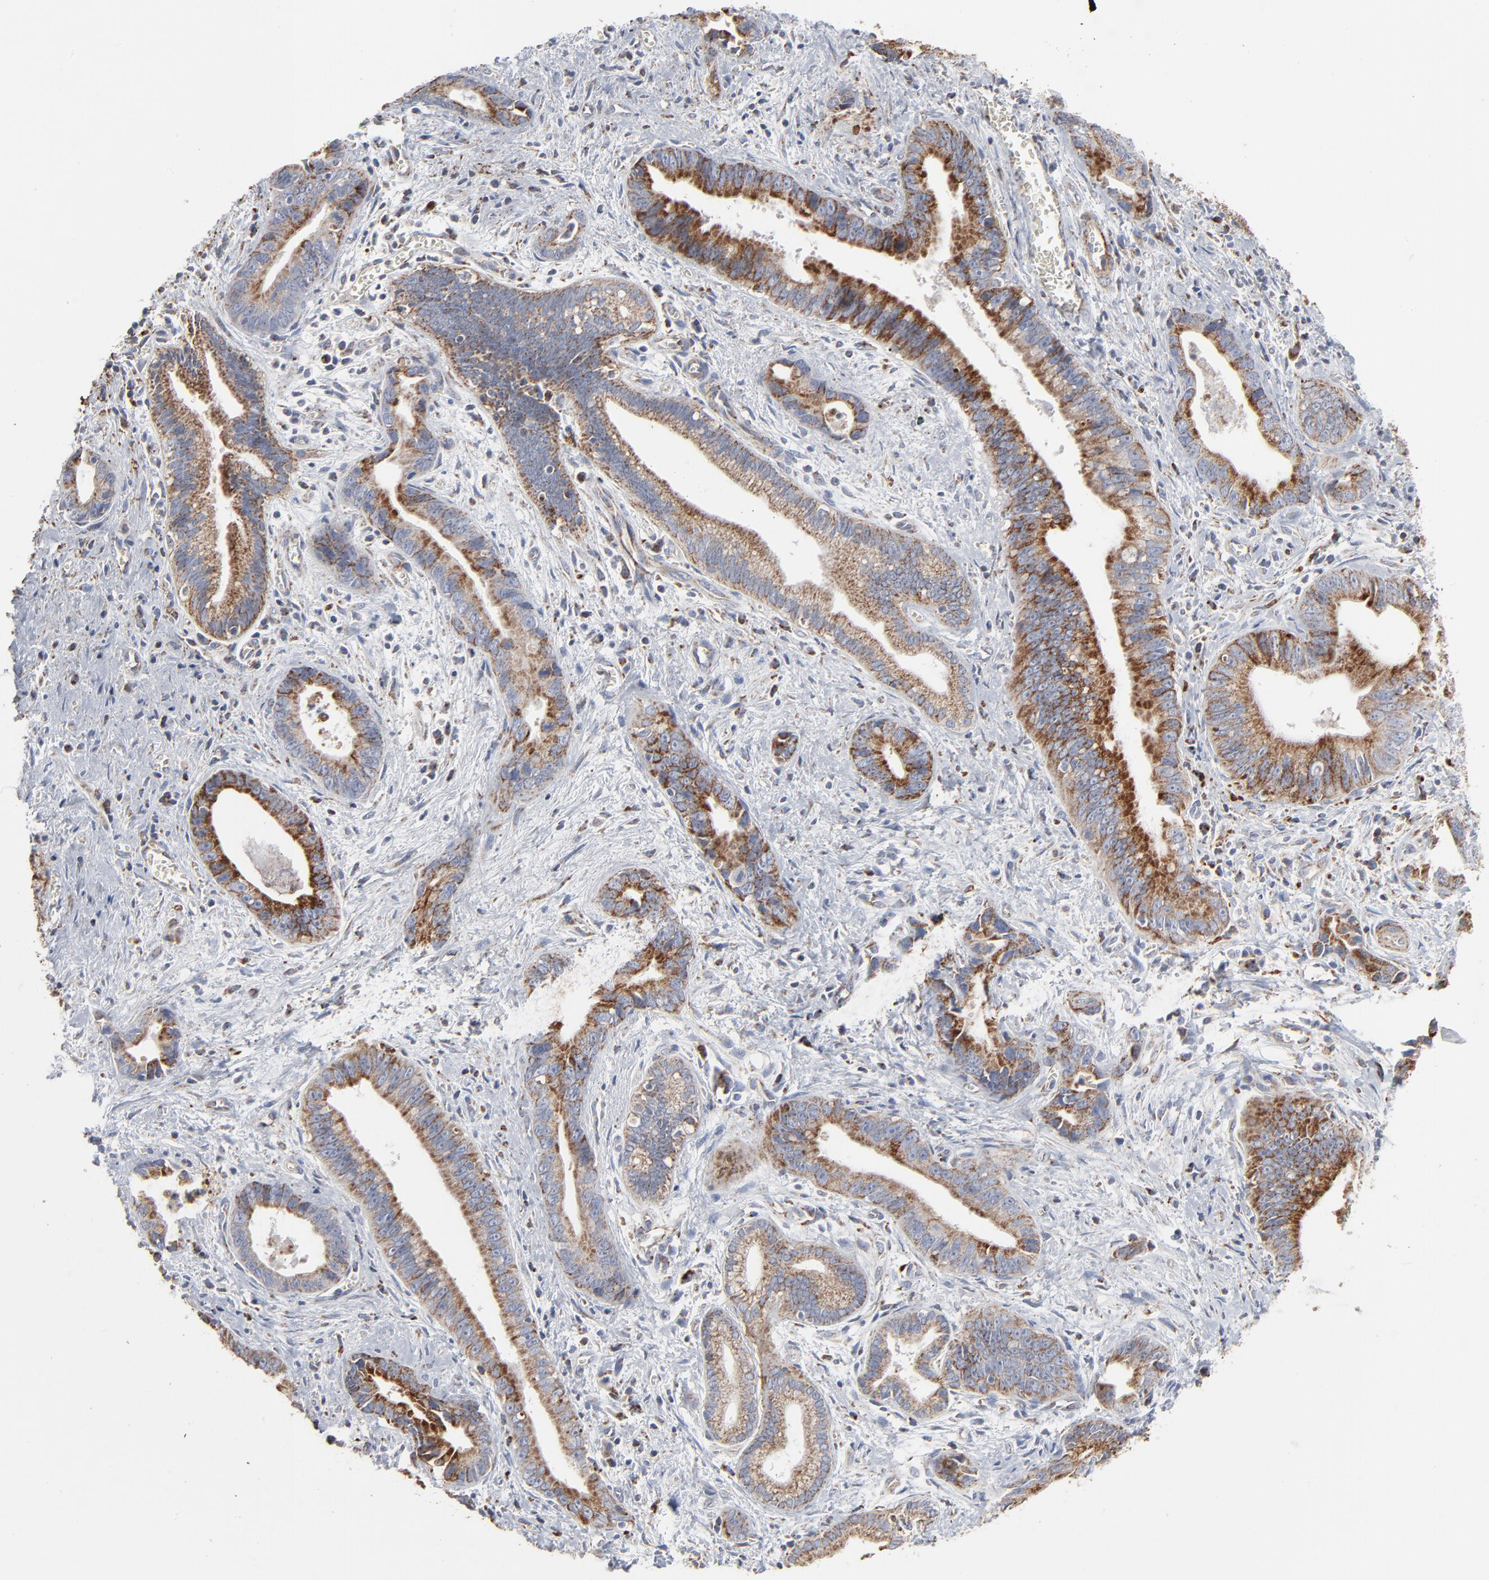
{"staining": {"intensity": "strong", "quantity": ">75%", "location": "cytoplasmic/membranous"}, "tissue": "liver cancer", "cell_type": "Tumor cells", "image_type": "cancer", "snomed": [{"axis": "morphology", "description": "Cholangiocarcinoma"}, {"axis": "topography", "description": "Liver"}], "caption": "Tumor cells show high levels of strong cytoplasmic/membranous positivity in about >75% of cells in human liver cancer (cholangiocarcinoma).", "gene": "UQCRC1", "patient": {"sex": "female", "age": 55}}